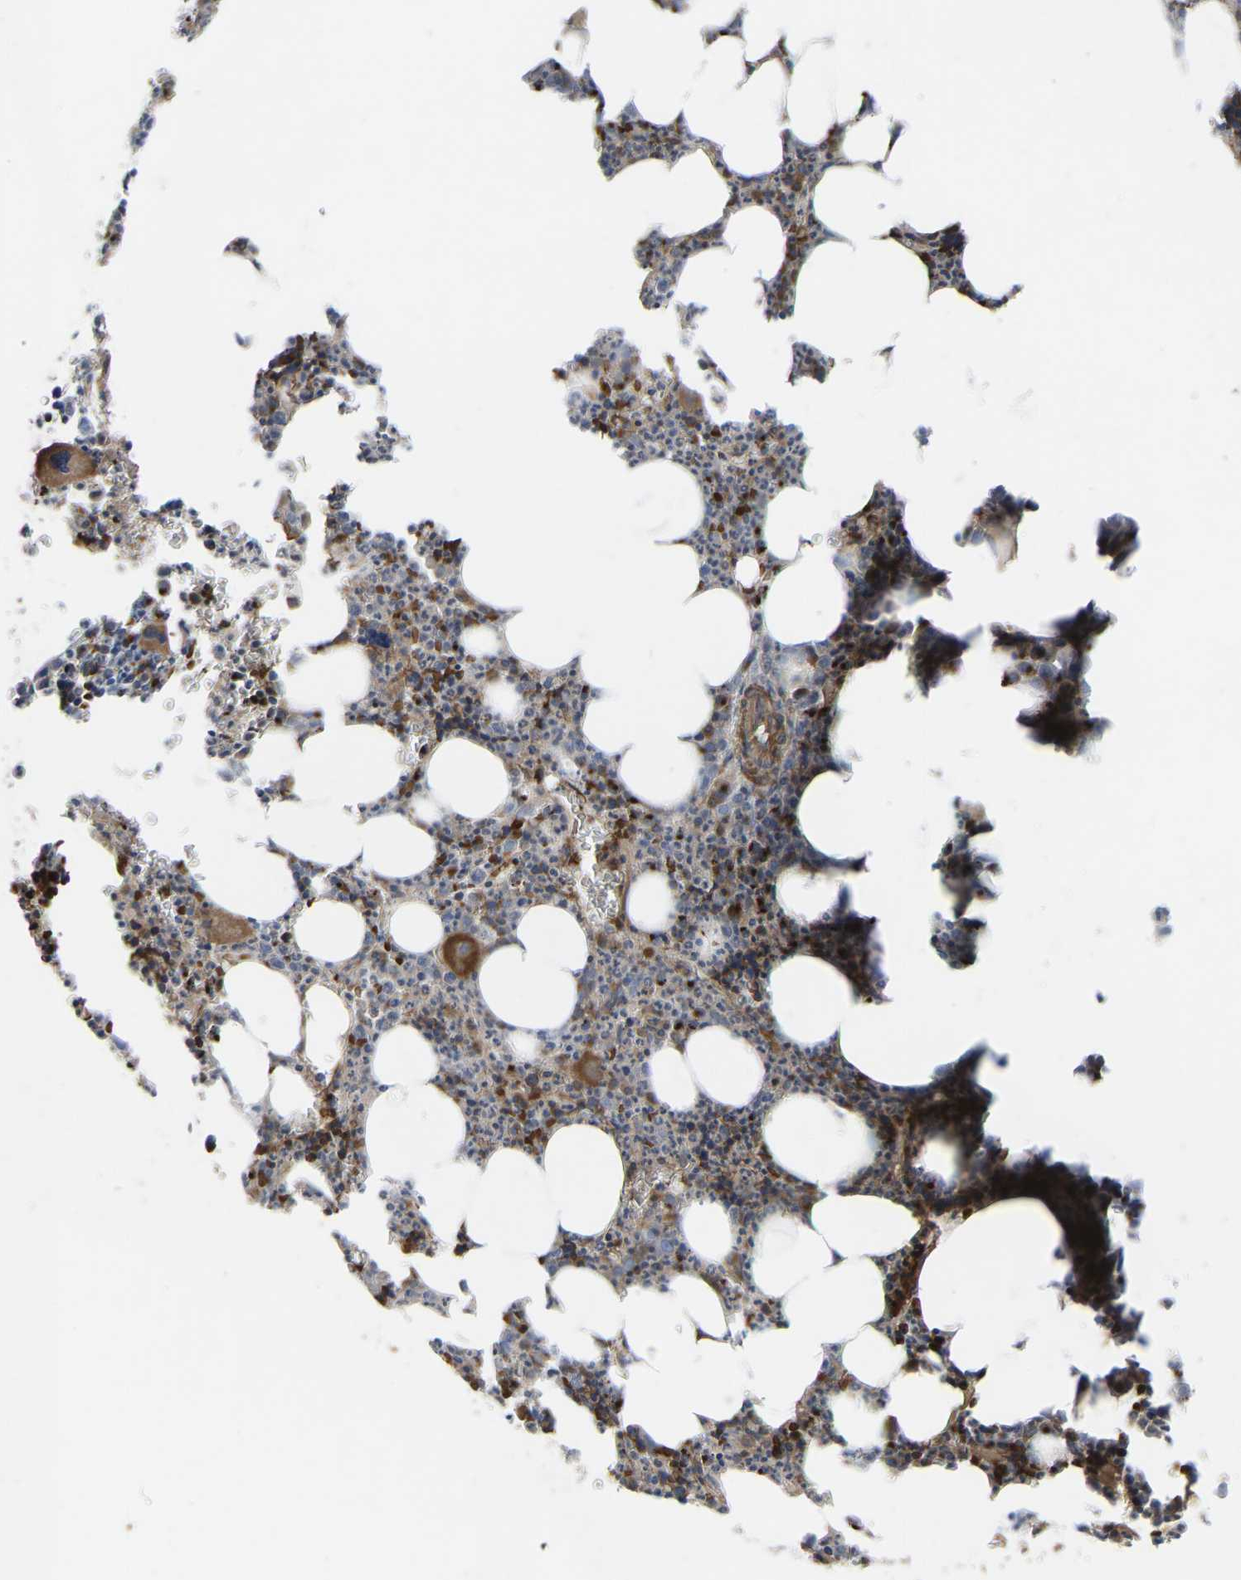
{"staining": {"intensity": "strong", "quantity": "25%-75%", "location": "cytoplasmic/membranous,nuclear"}, "tissue": "bone marrow", "cell_type": "Hematopoietic cells", "image_type": "normal", "snomed": [{"axis": "morphology", "description": "Normal tissue, NOS"}, {"axis": "morphology", "description": "Inflammation, NOS"}, {"axis": "topography", "description": "Bone marrow"}], "caption": "Immunohistochemical staining of benign bone marrow reveals high levels of strong cytoplasmic/membranous,nuclear expression in about 25%-75% of hematopoietic cells.", "gene": "CYP7B1", "patient": {"sex": "female", "age": 40}}